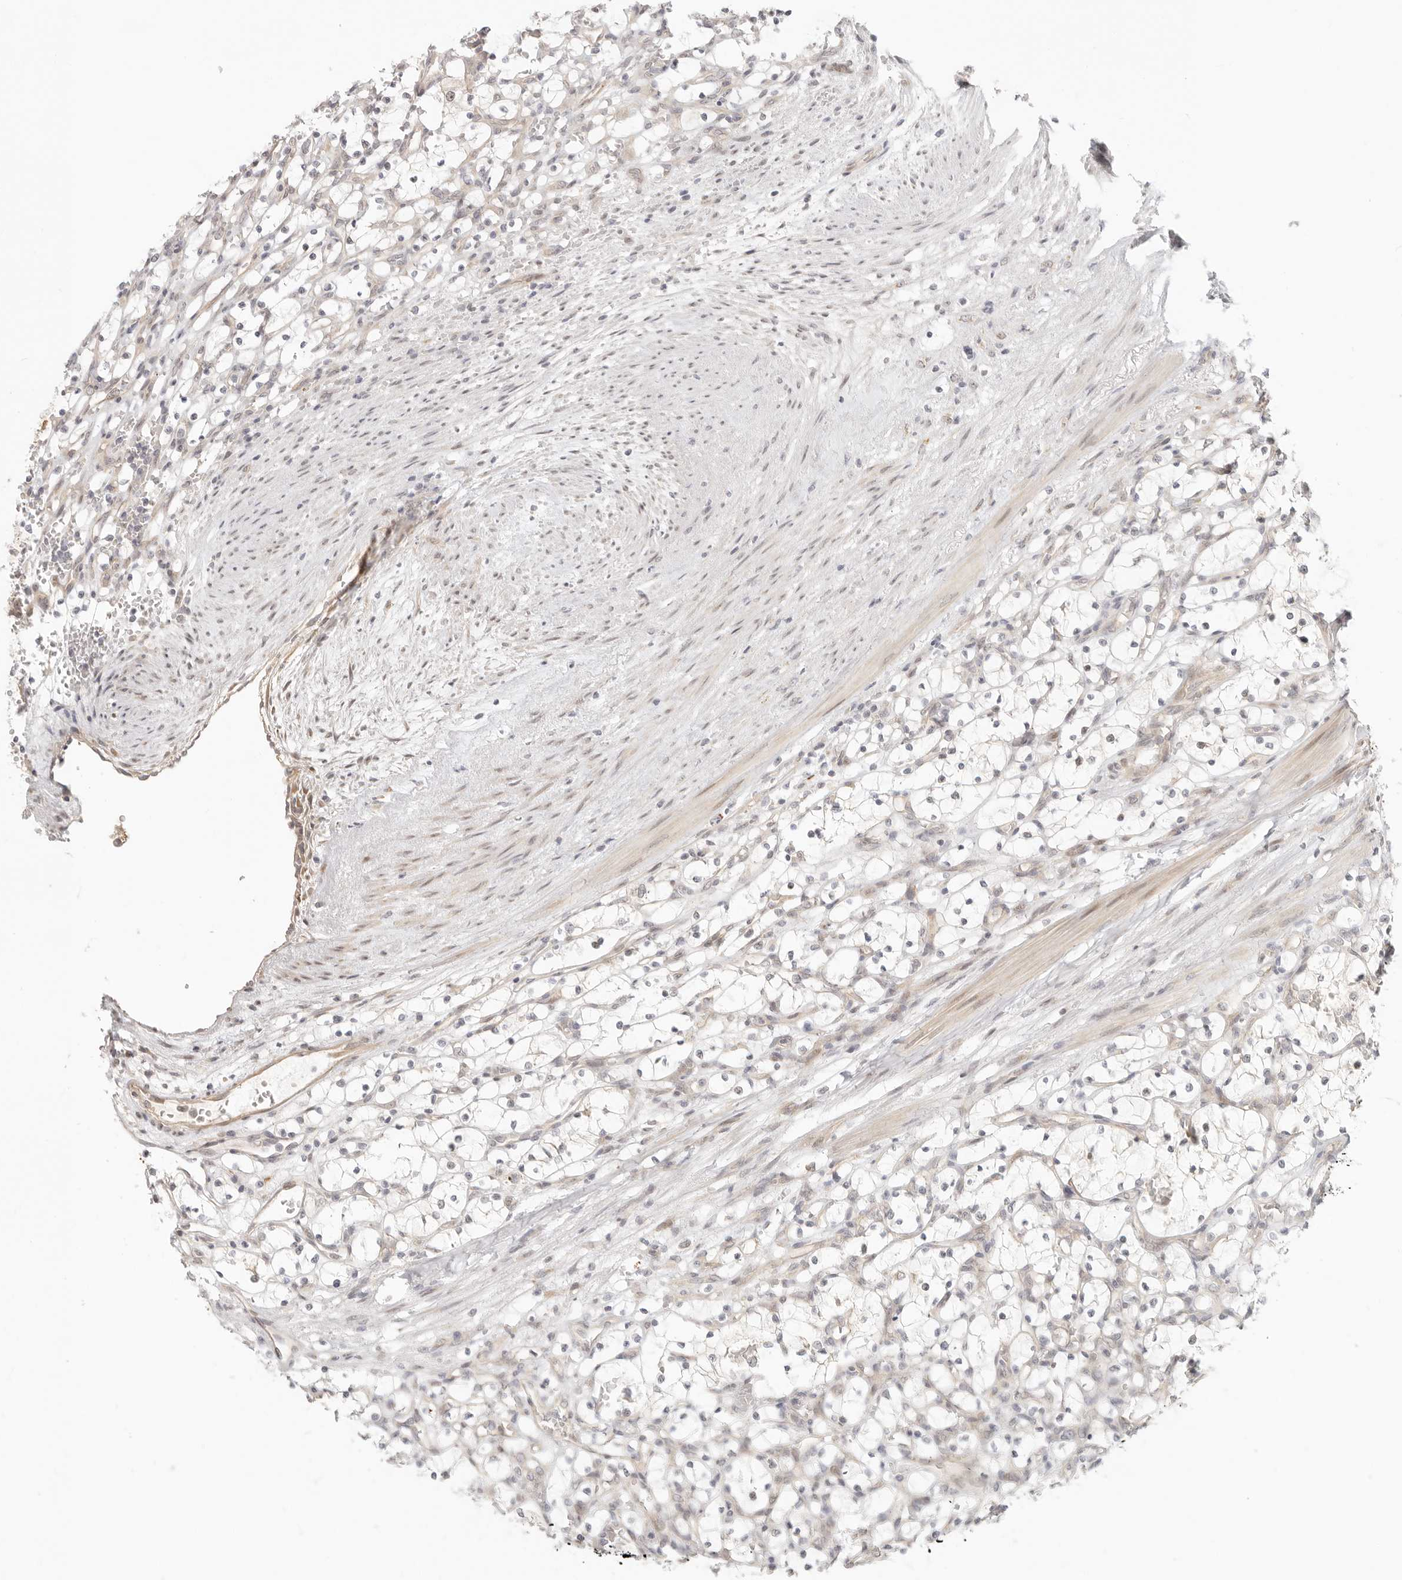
{"staining": {"intensity": "negative", "quantity": "none", "location": "none"}, "tissue": "renal cancer", "cell_type": "Tumor cells", "image_type": "cancer", "snomed": [{"axis": "morphology", "description": "Adenocarcinoma, NOS"}, {"axis": "topography", "description": "Kidney"}], "caption": "The immunohistochemistry histopathology image has no significant staining in tumor cells of adenocarcinoma (renal) tissue.", "gene": "TUFT1", "patient": {"sex": "female", "age": 69}}